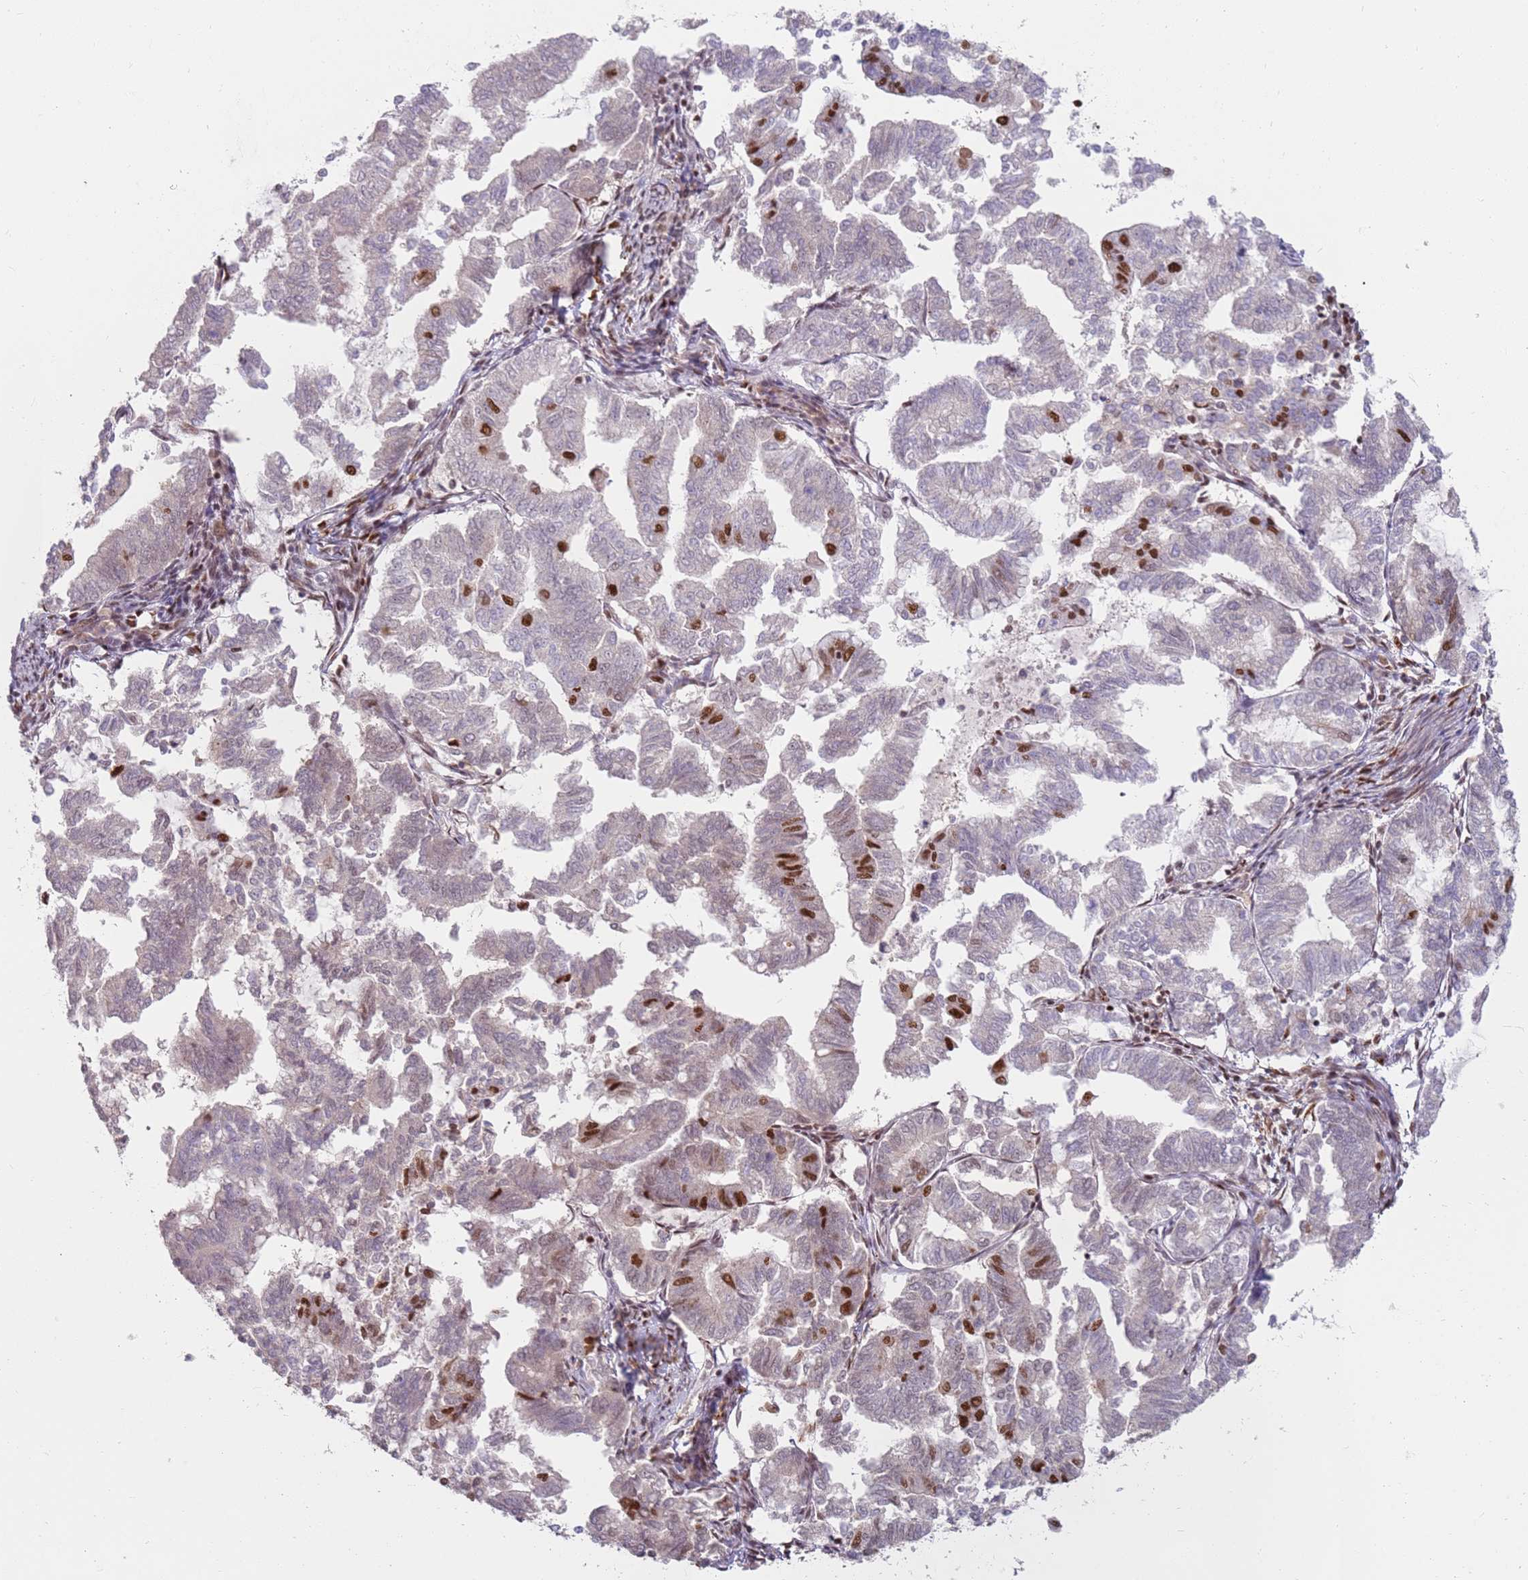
{"staining": {"intensity": "strong", "quantity": "<25%", "location": "nuclear"}, "tissue": "endometrial cancer", "cell_type": "Tumor cells", "image_type": "cancer", "snomed": [{"axis": "morphology", "description": "Adenocarcinoma, NOS"}, {"axis": "topography", "description": "Endometrium"}], "caption": "This micrograph demonstrates immunohistochemistry (IHC) staining of human adenocarcinoma (endometrial), with medium strong nuclear staining in about <25% of tumor cells.", "gene": "TENT4A", "patient": {"sex": "female", "age": 79}}